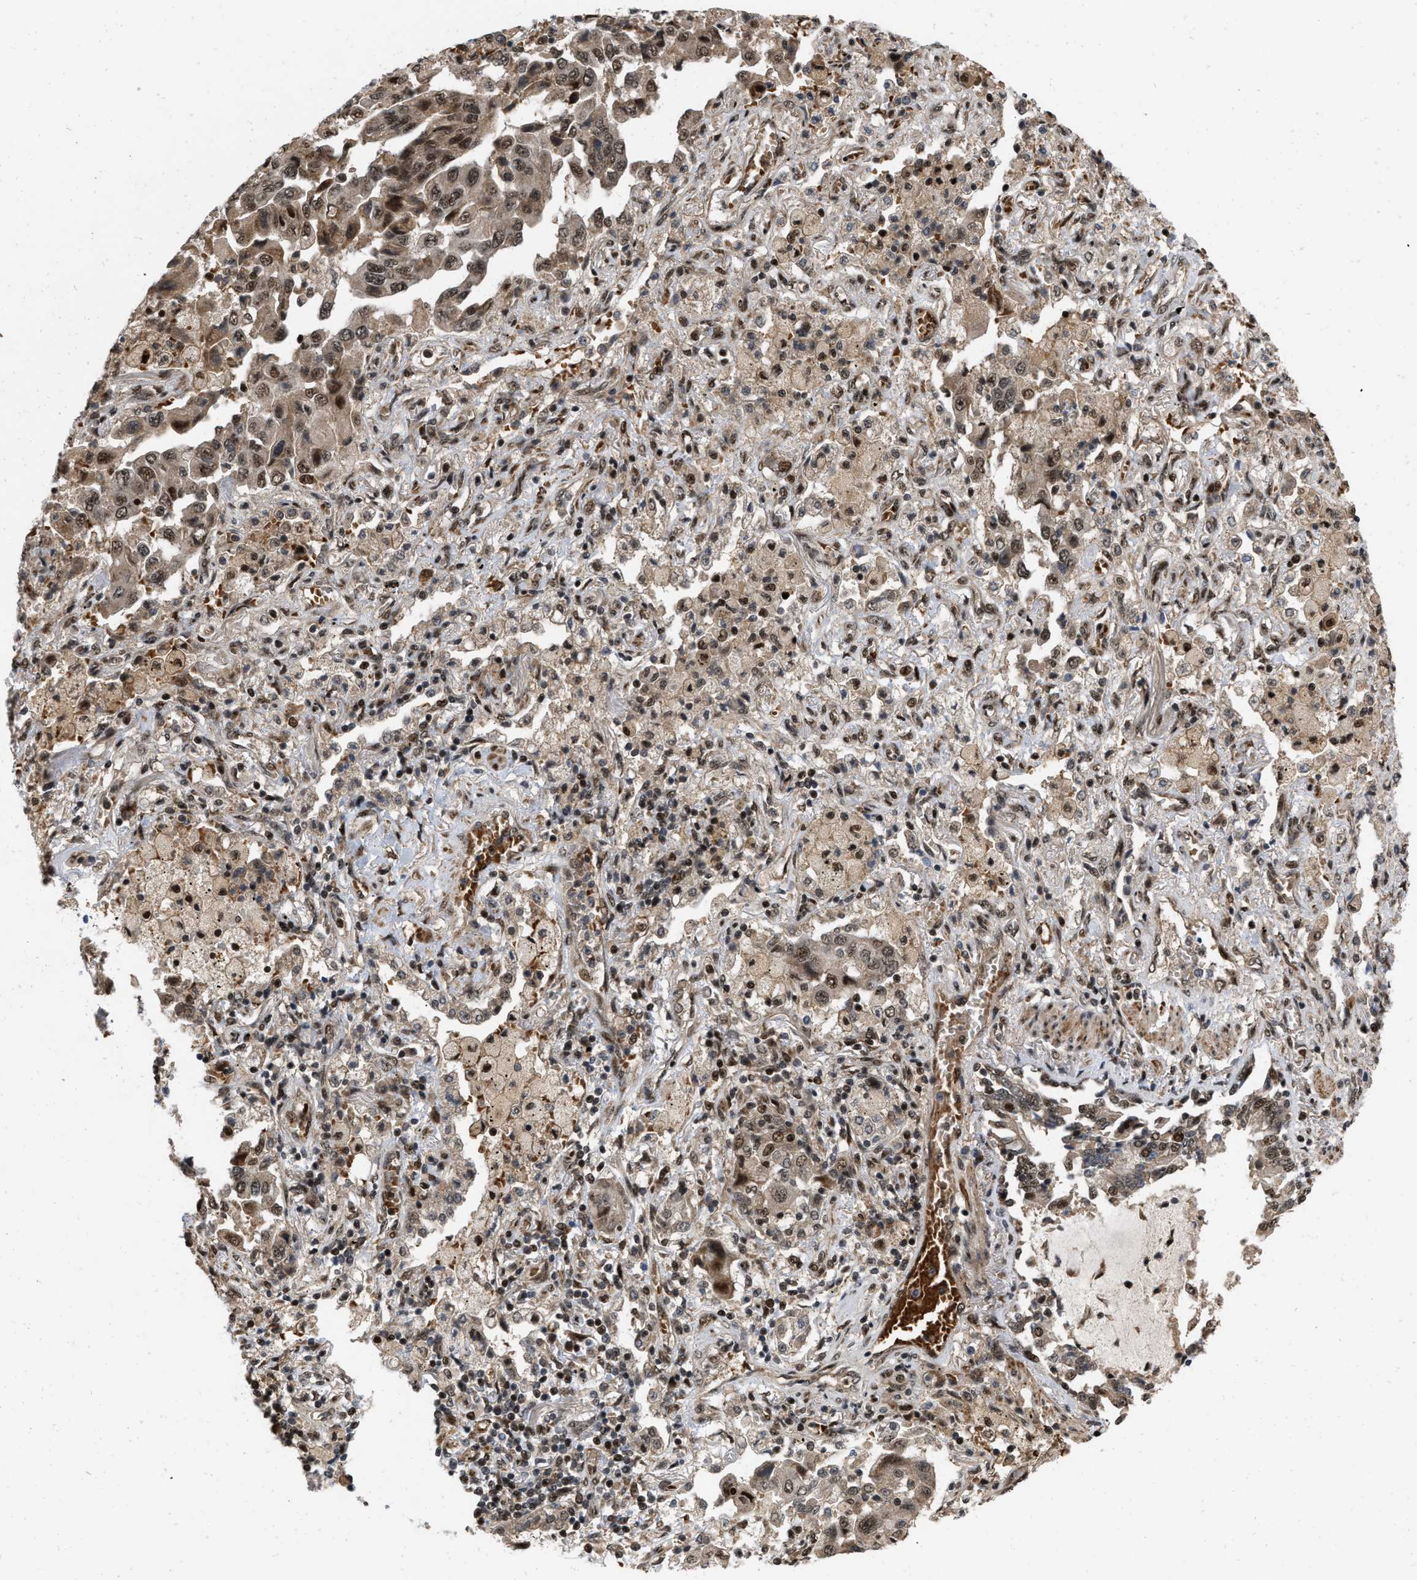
{"staining": {"intensity": "moderate", "quantity": ">75%", "location": "nuclear"}, "tissue": "lung cancer", "cell_type": "Tumor cells", "image_type": "cancer", "snomed": [{"axis": "morphology", "description": "Adenocarcinoma, NOS"}, {"axis": "topography", "description": "Lung"}], "caption": "An image showing moderate nuclear expression in approximately >75% of tumor cells in lung adenocarcinoma, as visualized by brown immunohistochemical staining.", "gene": "ANKRD11", "patient": {"sex": "female", "age": 65}}